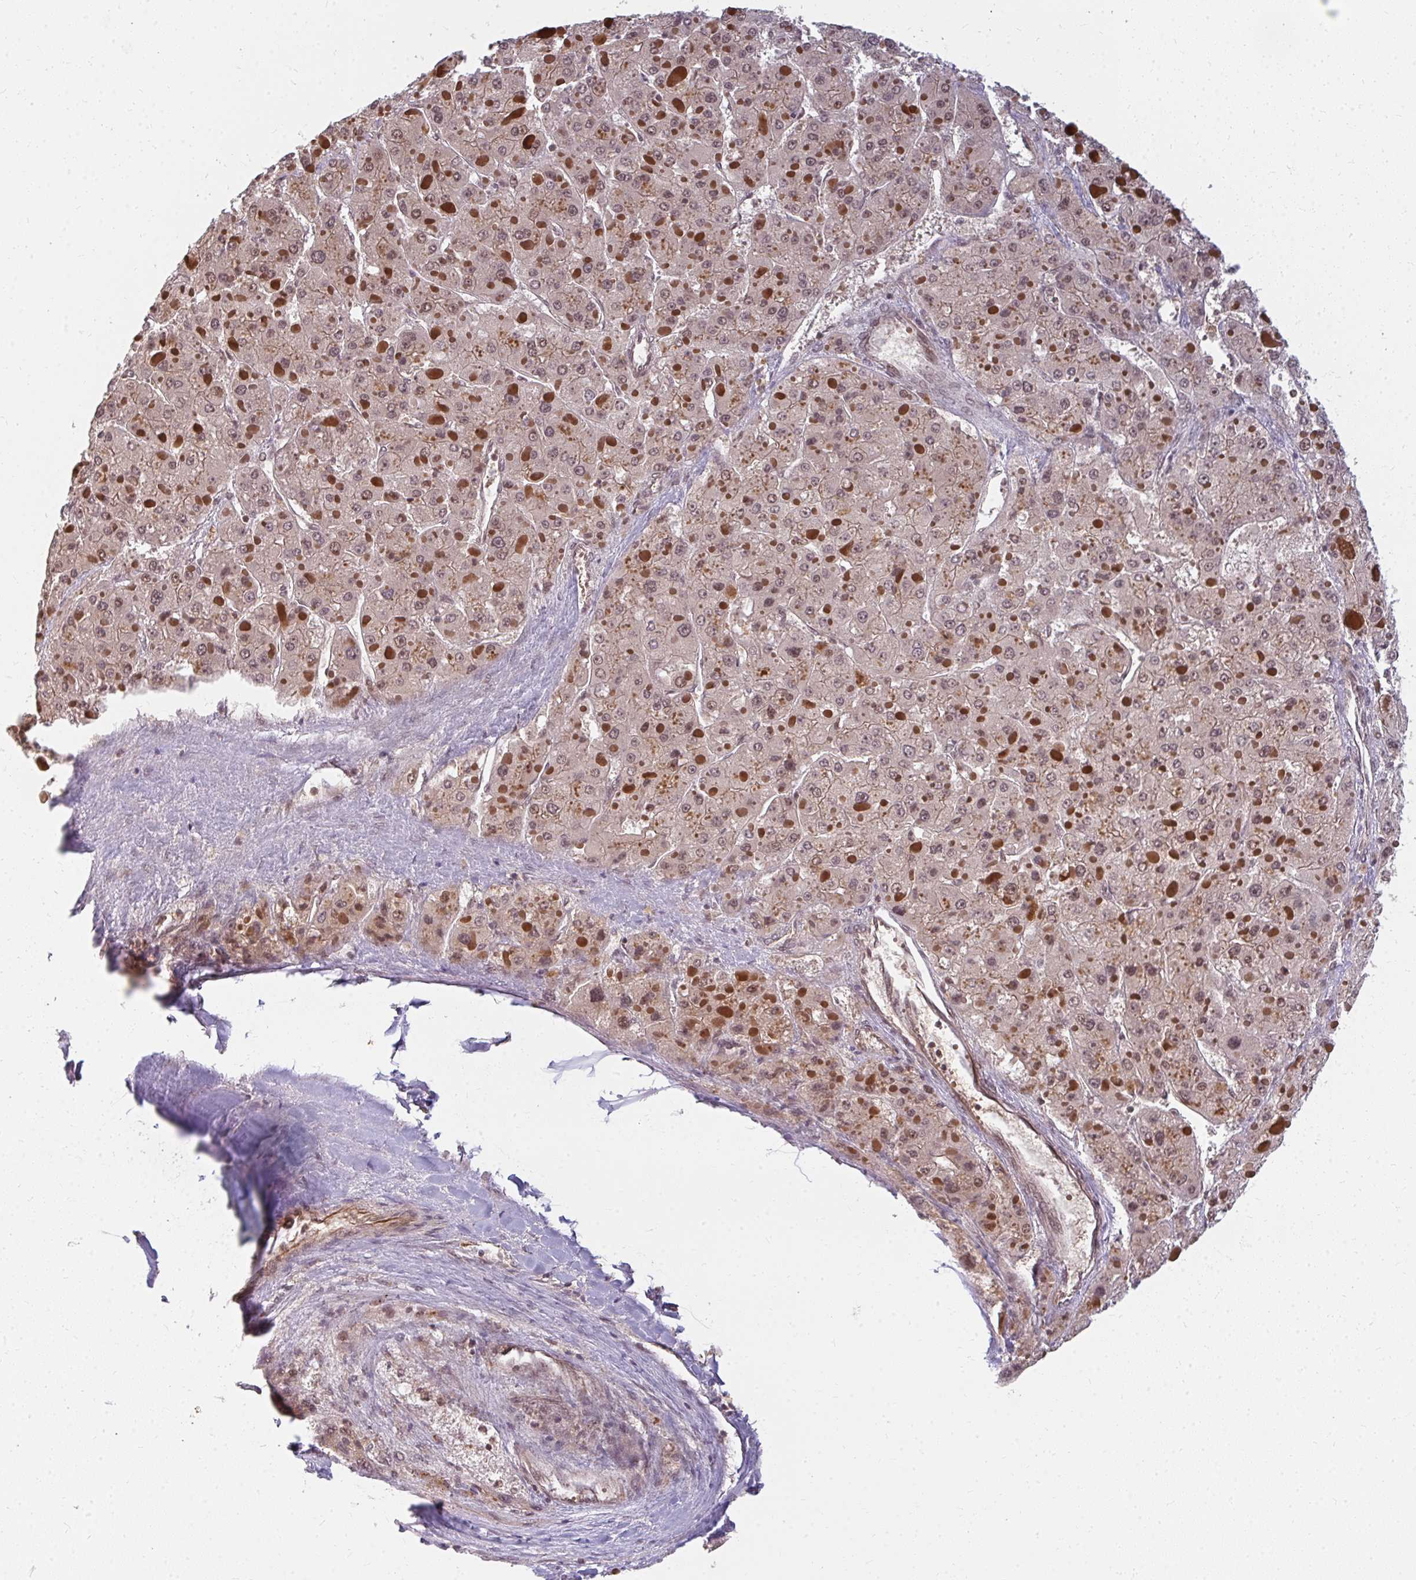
{"staining": {"intensity": "weak", "quantity": "25%-75%", "location": "nuclear"}, "tissue": "liver cancer", "cell_type": "Tumor cells", "image_type": "cancer", "snomed": [{"axis": "morphology", "description": "Carcinoma, Hepatocellular, NOS"}, {"axis": "topography", "description": "Liver"}], "caption": "Tumor cells reveal low levels of weak nuclear expression in about 25%-75% of cells in liver cancer.", "gene": "GTF3C6", "patient": {"sex": "female", "age": 73}}